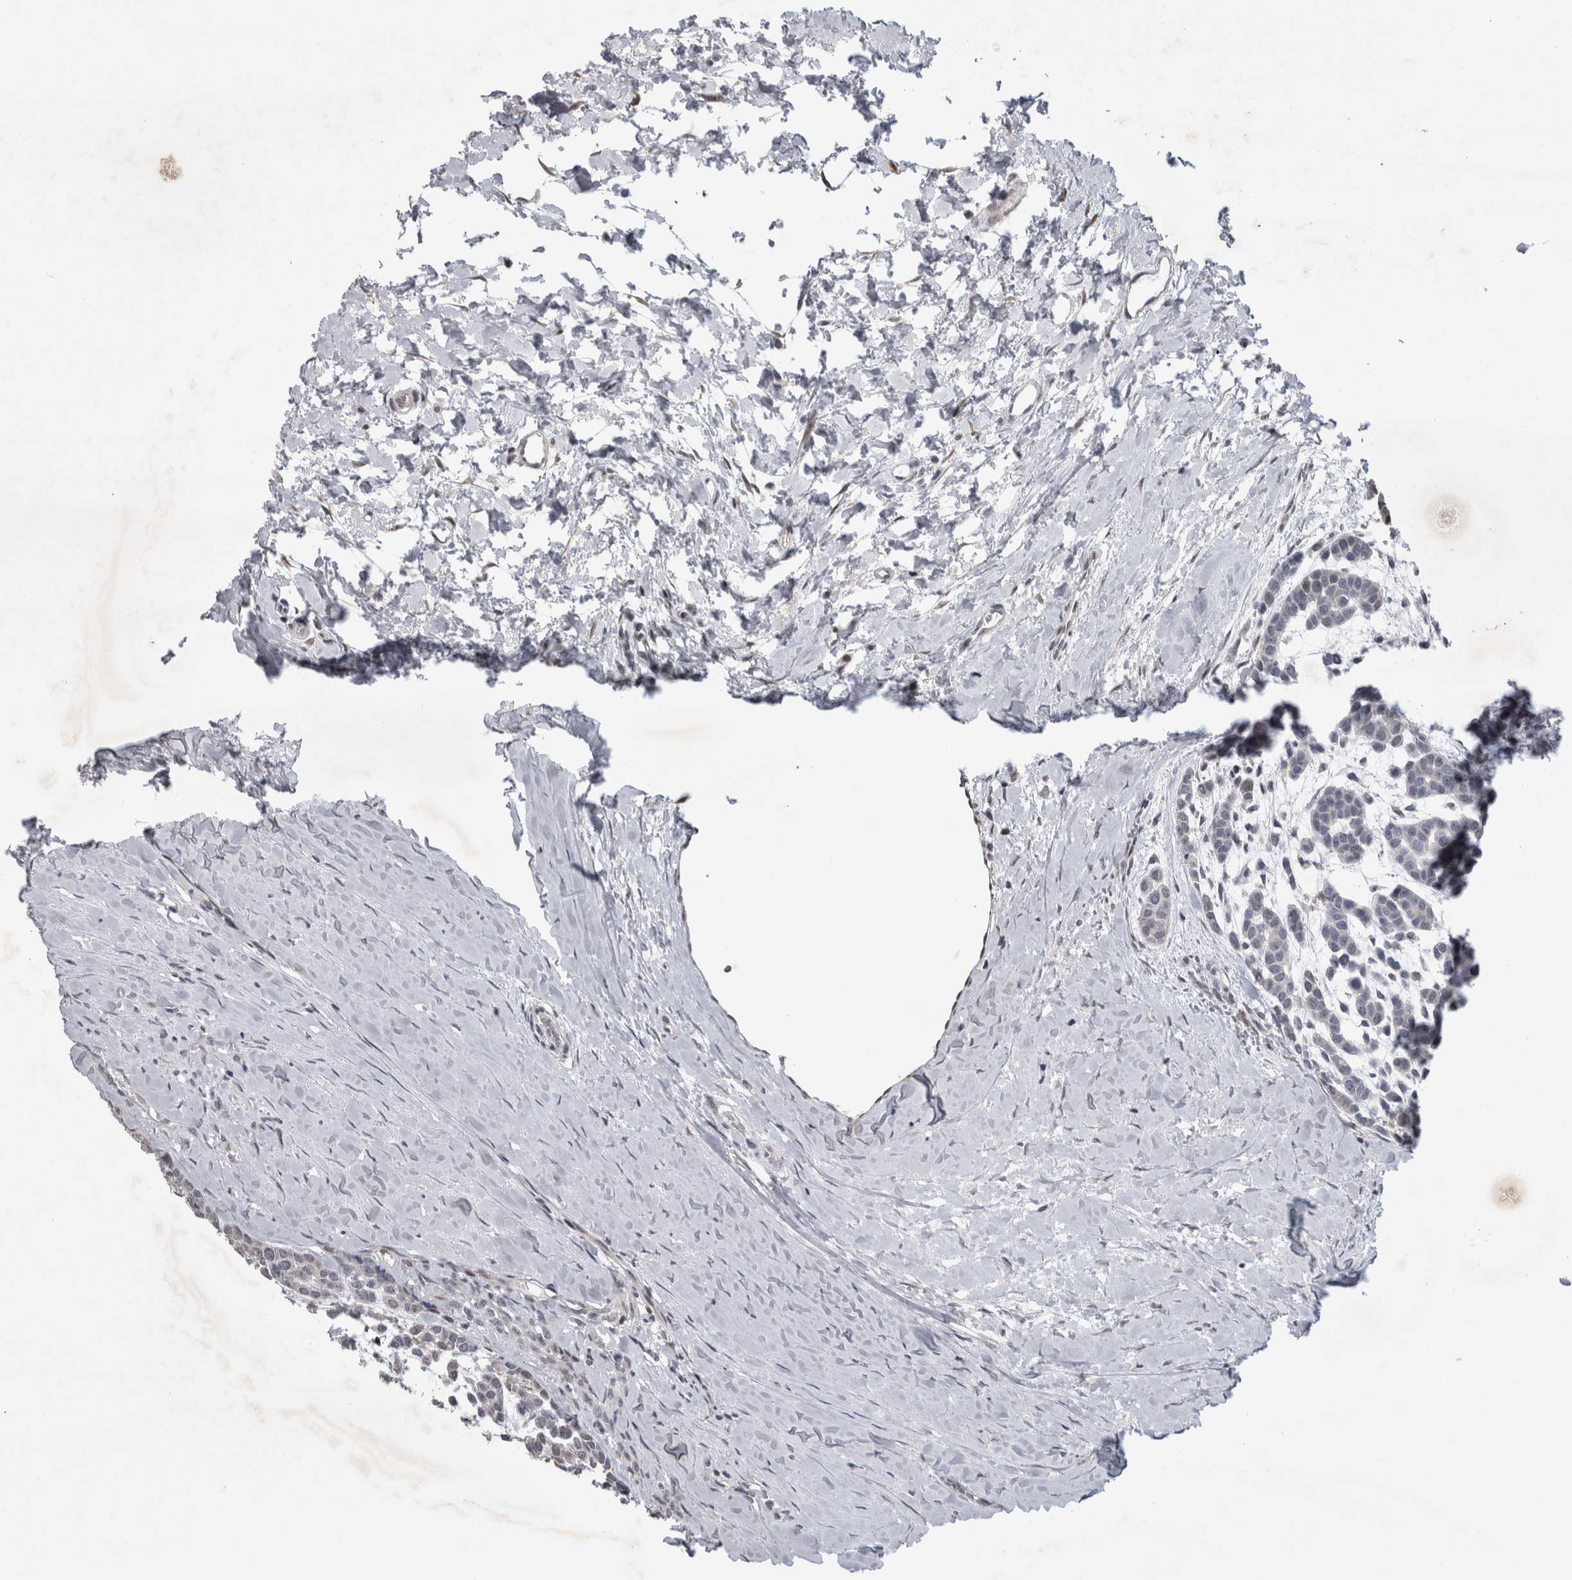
{"staining": {"intensity": "negative", "quantity": "none", "location": "none"}, "tissue": "head and neck cancer", "cell_type": "Tumor cells", "image_type": "cancer", "snomed": [{"axis": "morphology", "description": "Adenocarcinoma, NOS"}, {"axis": "morphology", "description": "Adenoma, NOS"}, {"axis": "topography", "description": "Head-Neck"}], "caption": "A histopathology image of adenoma (head and neck) stained for a protein exhibits no brown staining in tumor cells.", "gene": "IFI44", "patient": {"sex": "female", "age": 55}}